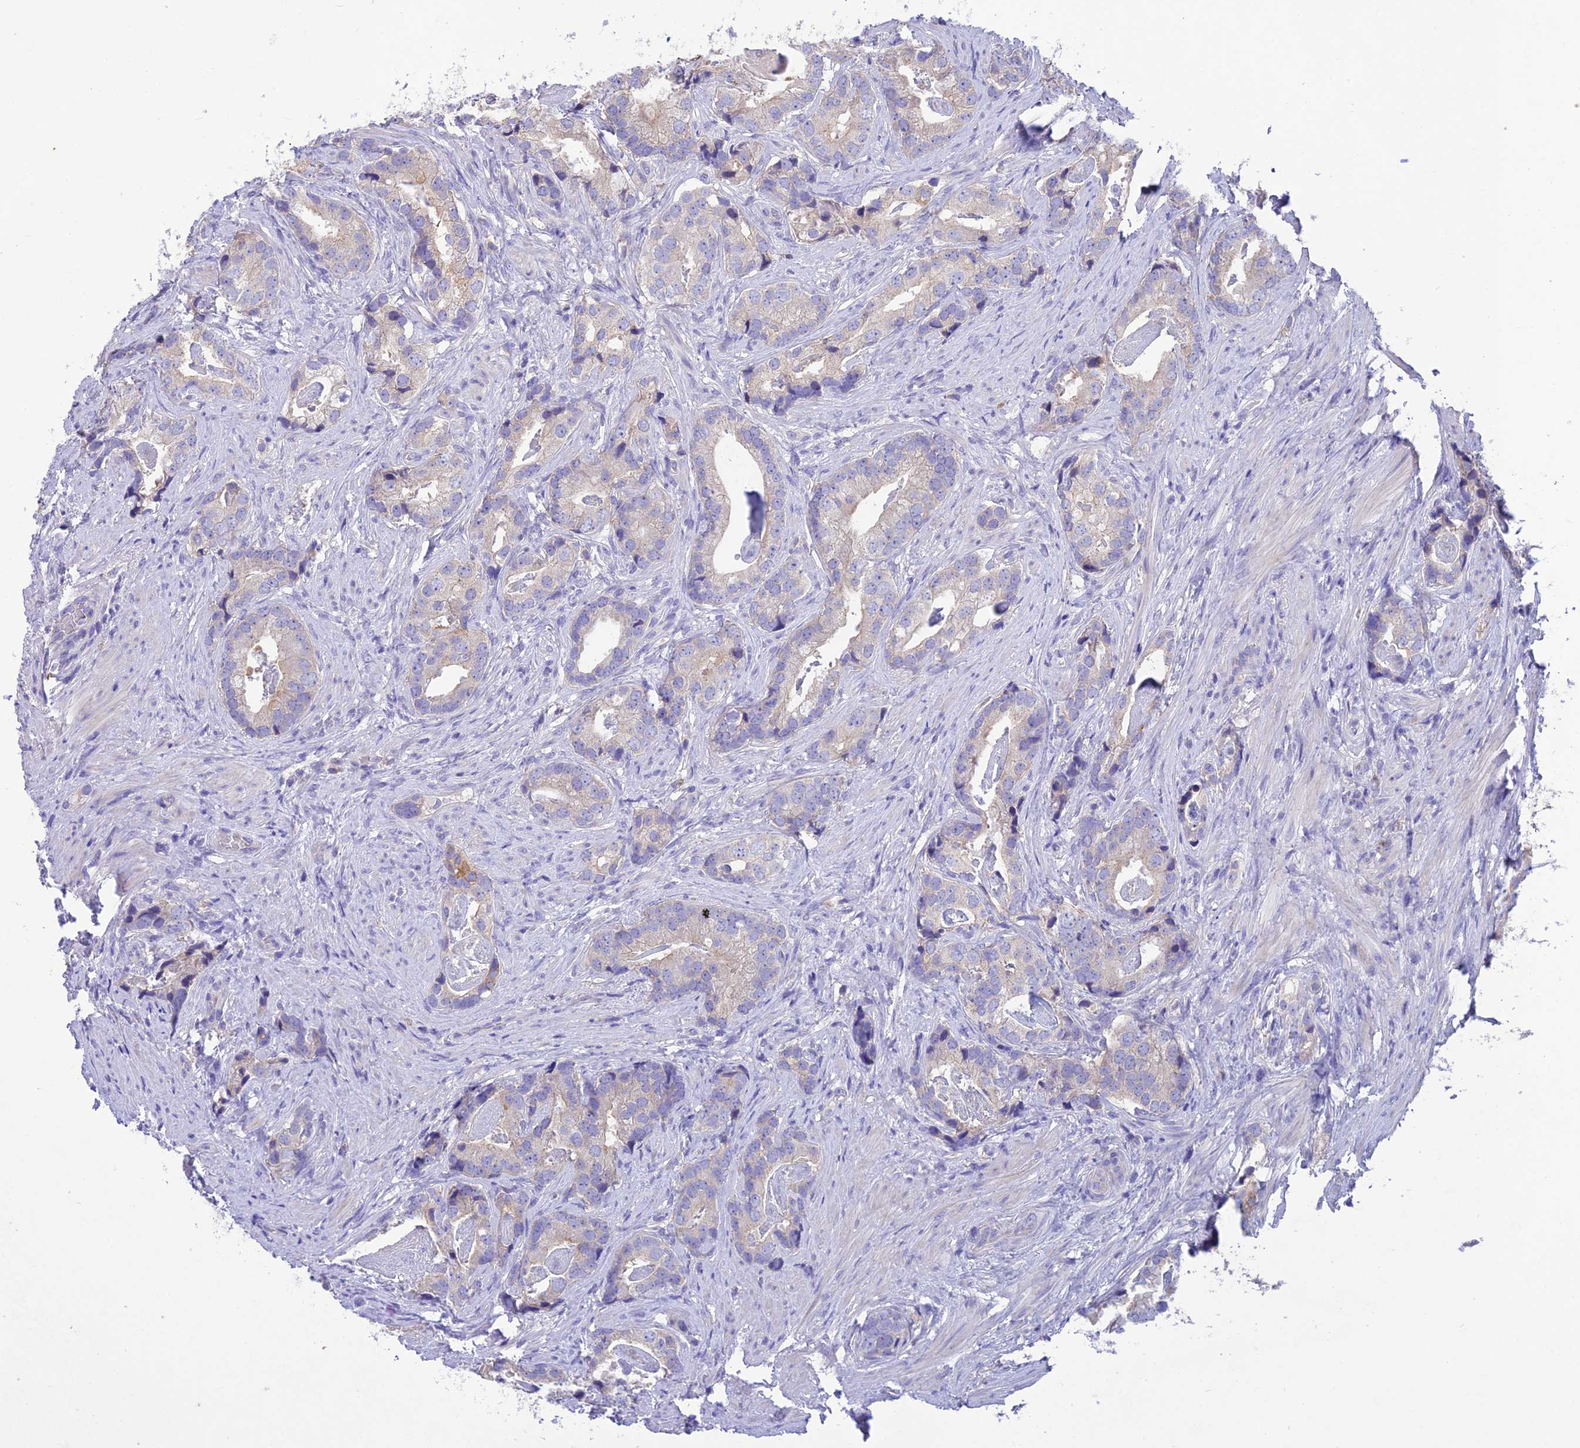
{"staining": {"intensity": "weak", "quantity": "<25%", "location": "cytoplasmic/membranous"}, "tissue": "prostate cancer", "cell_type": "Tumor cells", "image_type": "cancer", "snomed": [{"axis": "morphology", "description": "Adenocarcinoma, Low grade"}, {"axis": "topography", "description": "Prostate"}], "caption": "High power microscopy photomicrograph of an IHC micrograph of prostate cancer, revealing no significant staining in tumor cells.", "gene": "SFT2D2", "patient": {"sex": "male", "age": 71}}